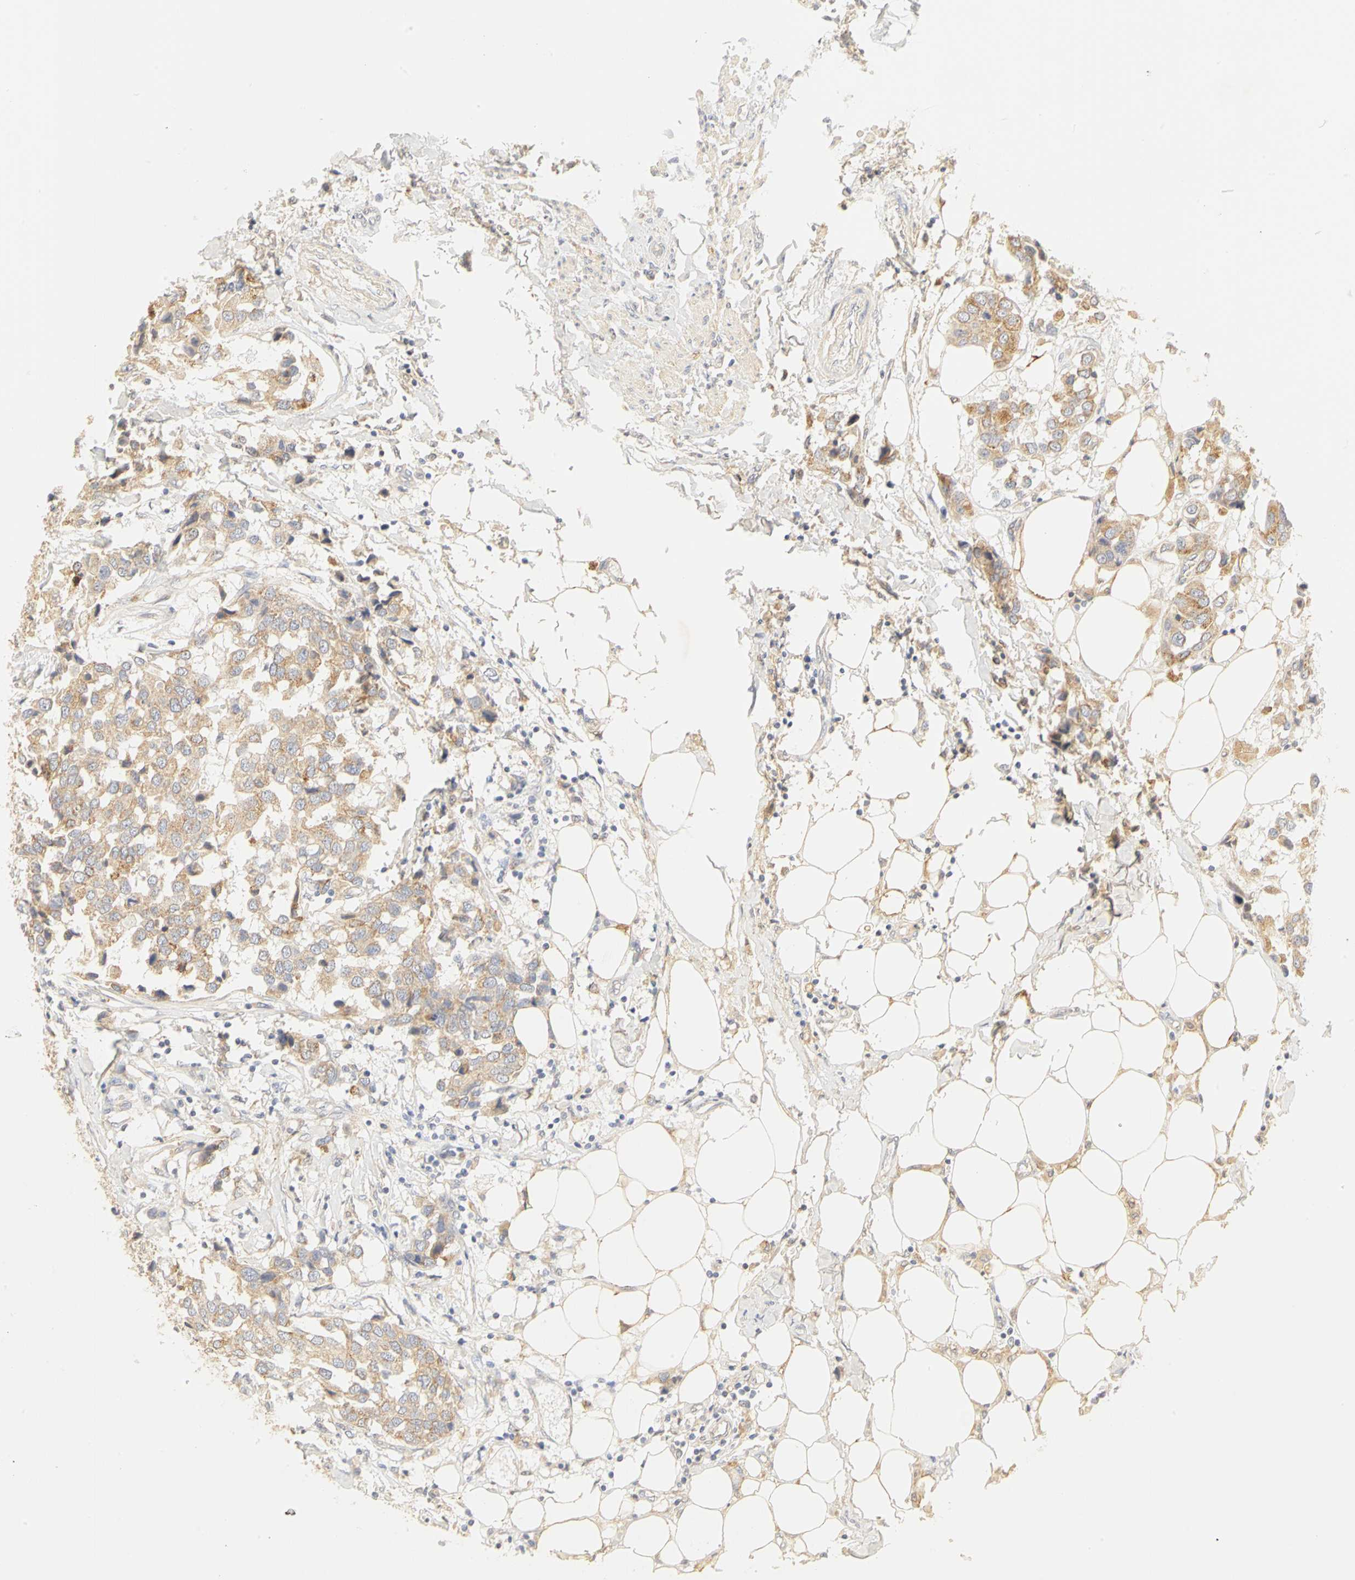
{"staining": {"intensity": "weak", "quantity": ">75%", "location": "cytoplasmic/membranous"}, "tissue": "breast cancer", "cell_type": "Tumor cells", "image_type": "cancer", "snomed": [{"axis": "morphology", "description": "Duct carcinoma"}, {"axis": "topography", "description": "Breast"}], "caption": "Breast cancer stained with DAB IHC shows low levels of weak cytoplasmic/membranous expression in approximately >75% of tumor cells.", "gene": "GNRH2", "patient": {"sex": "female", "age": 80}}